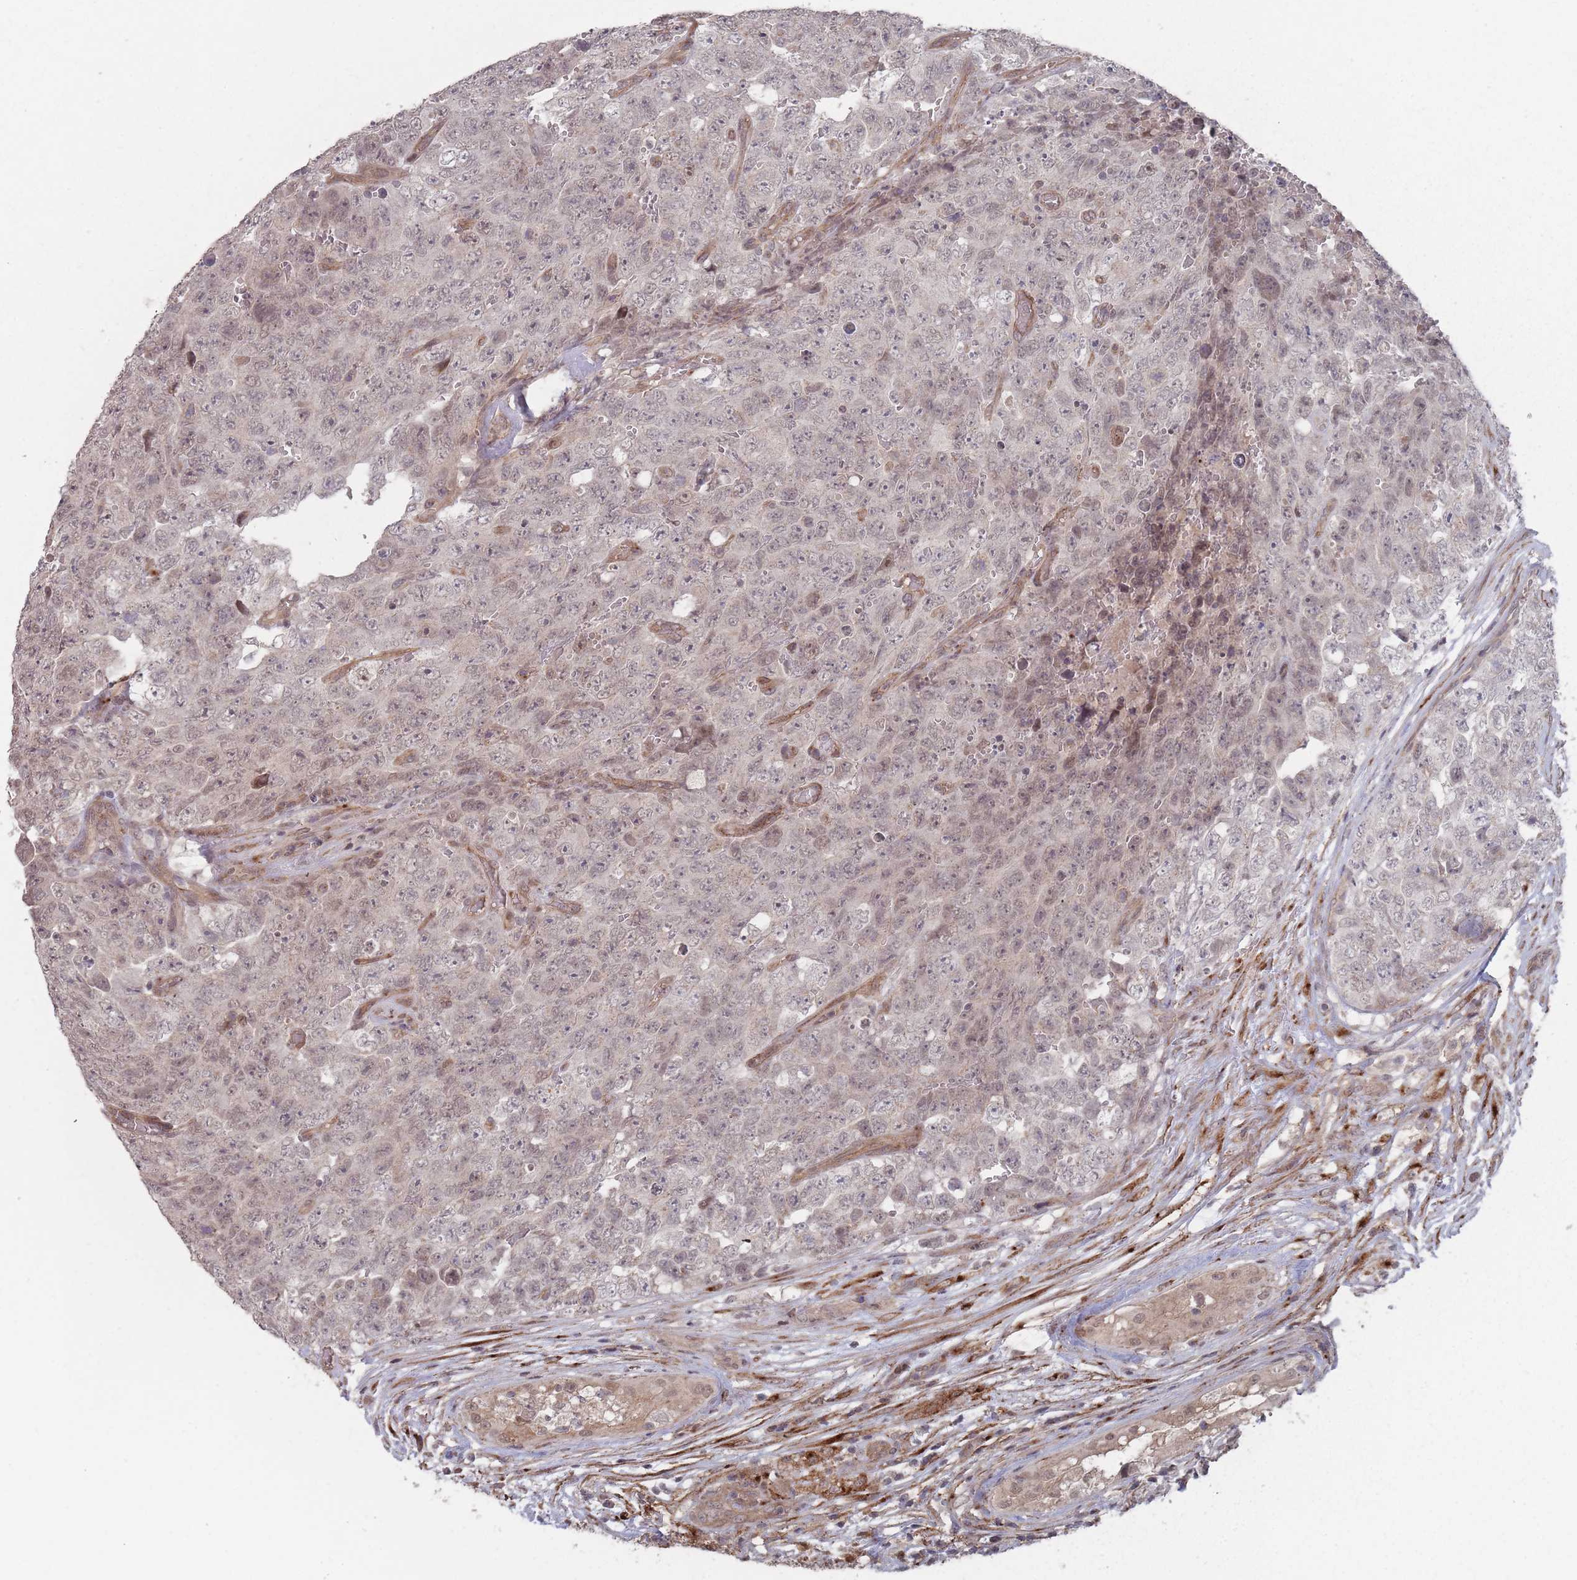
{"staining": {"intensity": "weak", "quantity": "25%-75%", "location": "nuclear"}, "tissue": "testis cancer", "cell_type": "Tumor cells", "image_type": "cancer", "snomed": [{"axis": "morphology", "description": "Seminoma, NOS"}, {"axis": "morphology", "description": "Teratoma, malignant, NOS"}, {"axis": "topography", "description": "Testis"}], "caption": "Weak nuclear positivity for a protein is appreciated in approximately 25%-75% of tumor cells of testis cancer using immunohistochemistry (IHC).", "gene": "CNTRL", "patient": {"sex": "male", "age": 34}}